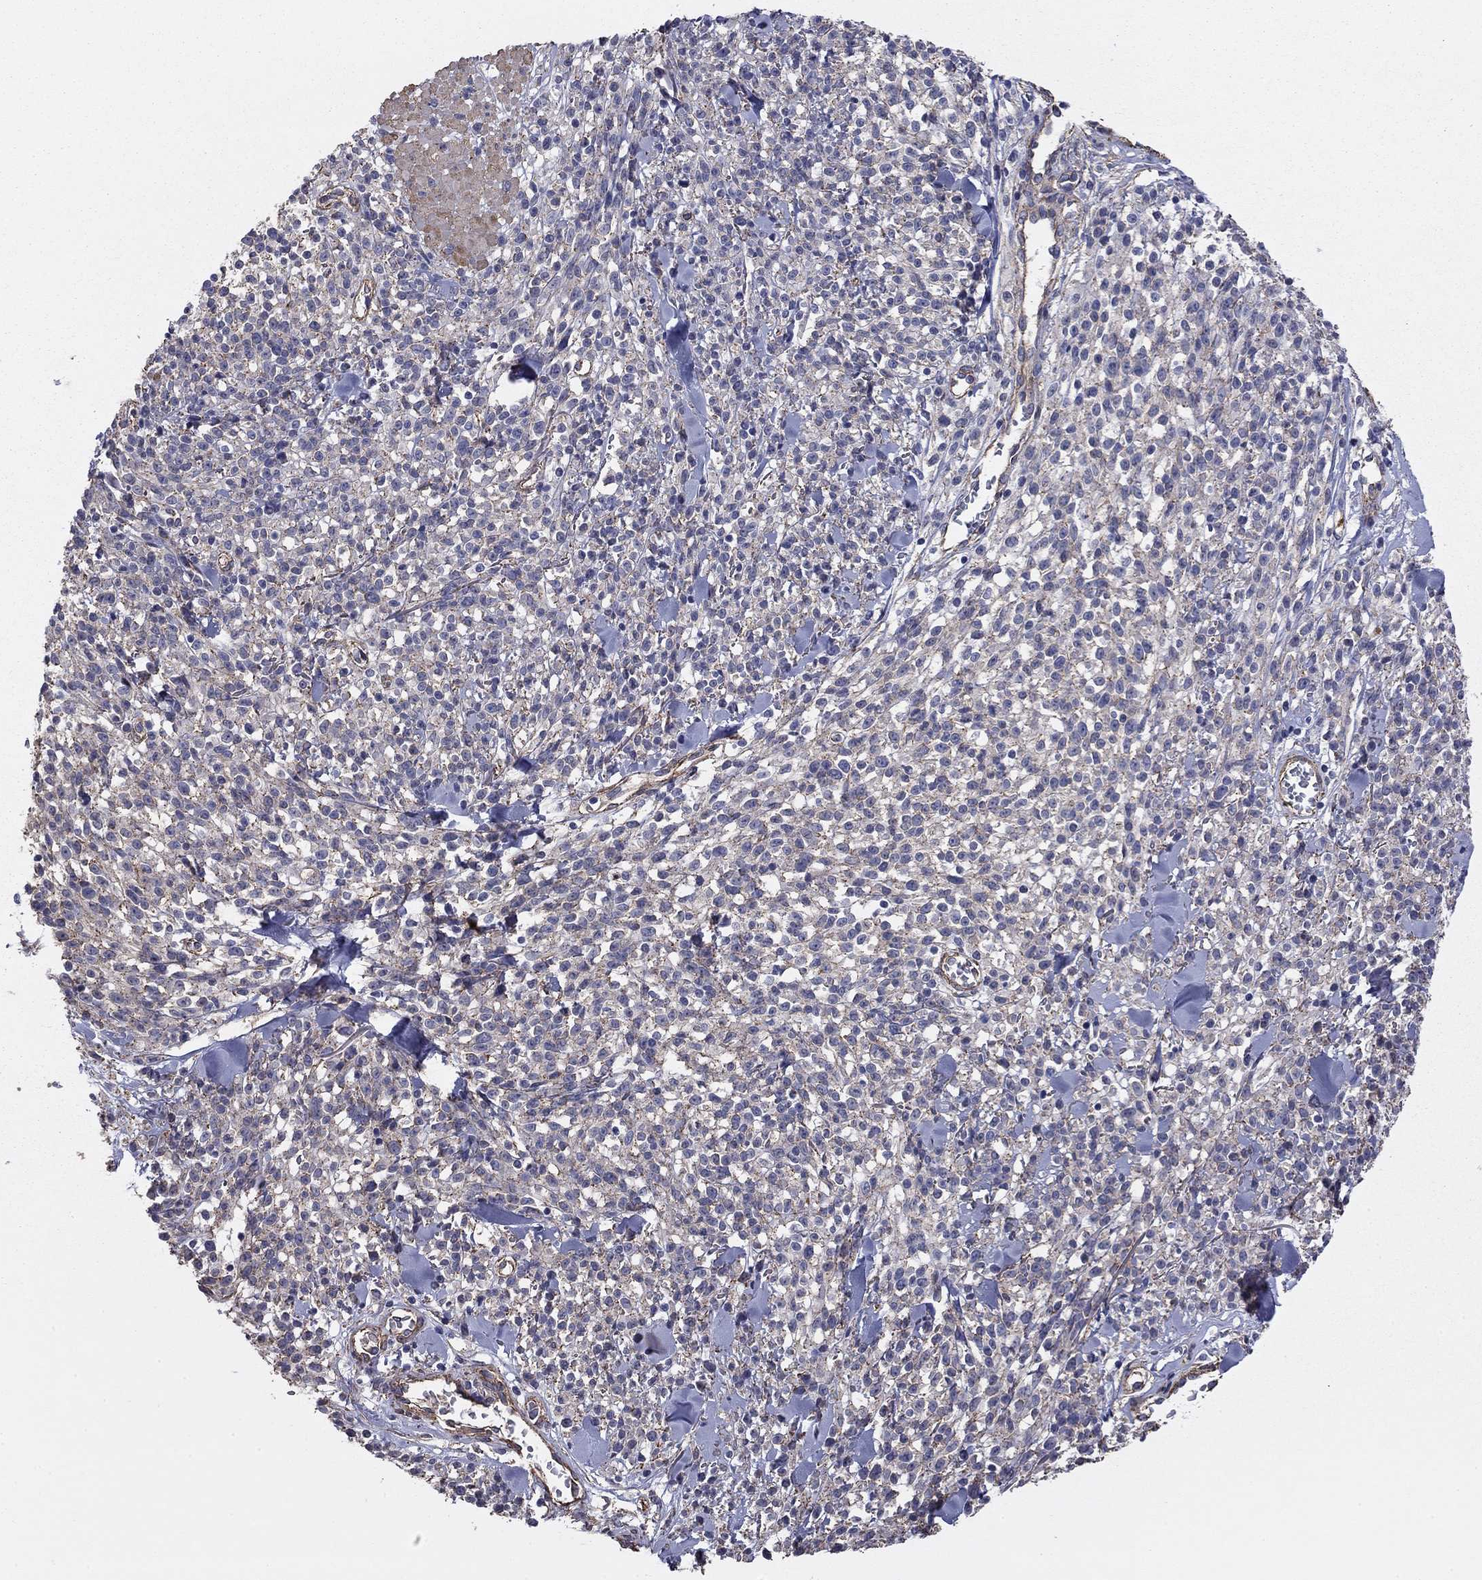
{"staining": {"intensity": "negative", "quantity": "none", "location": "none"}, "tissue": "melanoma", "cell_type": "Tumor cells", "image_type": "cancer", "snomed": [{"axis": "morphology", "description": "Malignant melanoma, NOS"}, {"axis": "topography", "description": "Skin"}, {"axis": "topography", "description": "Skin of trunk"}], "caption": "Tumor cells are negative for protein expression in human melanoma. Brightfield microscopy of IHC stained with DAB (brown) and hematoxylin (blue), captured at high magnification.", "gene": "TCHH", "patient": {"sex": "male", "age": 74}}